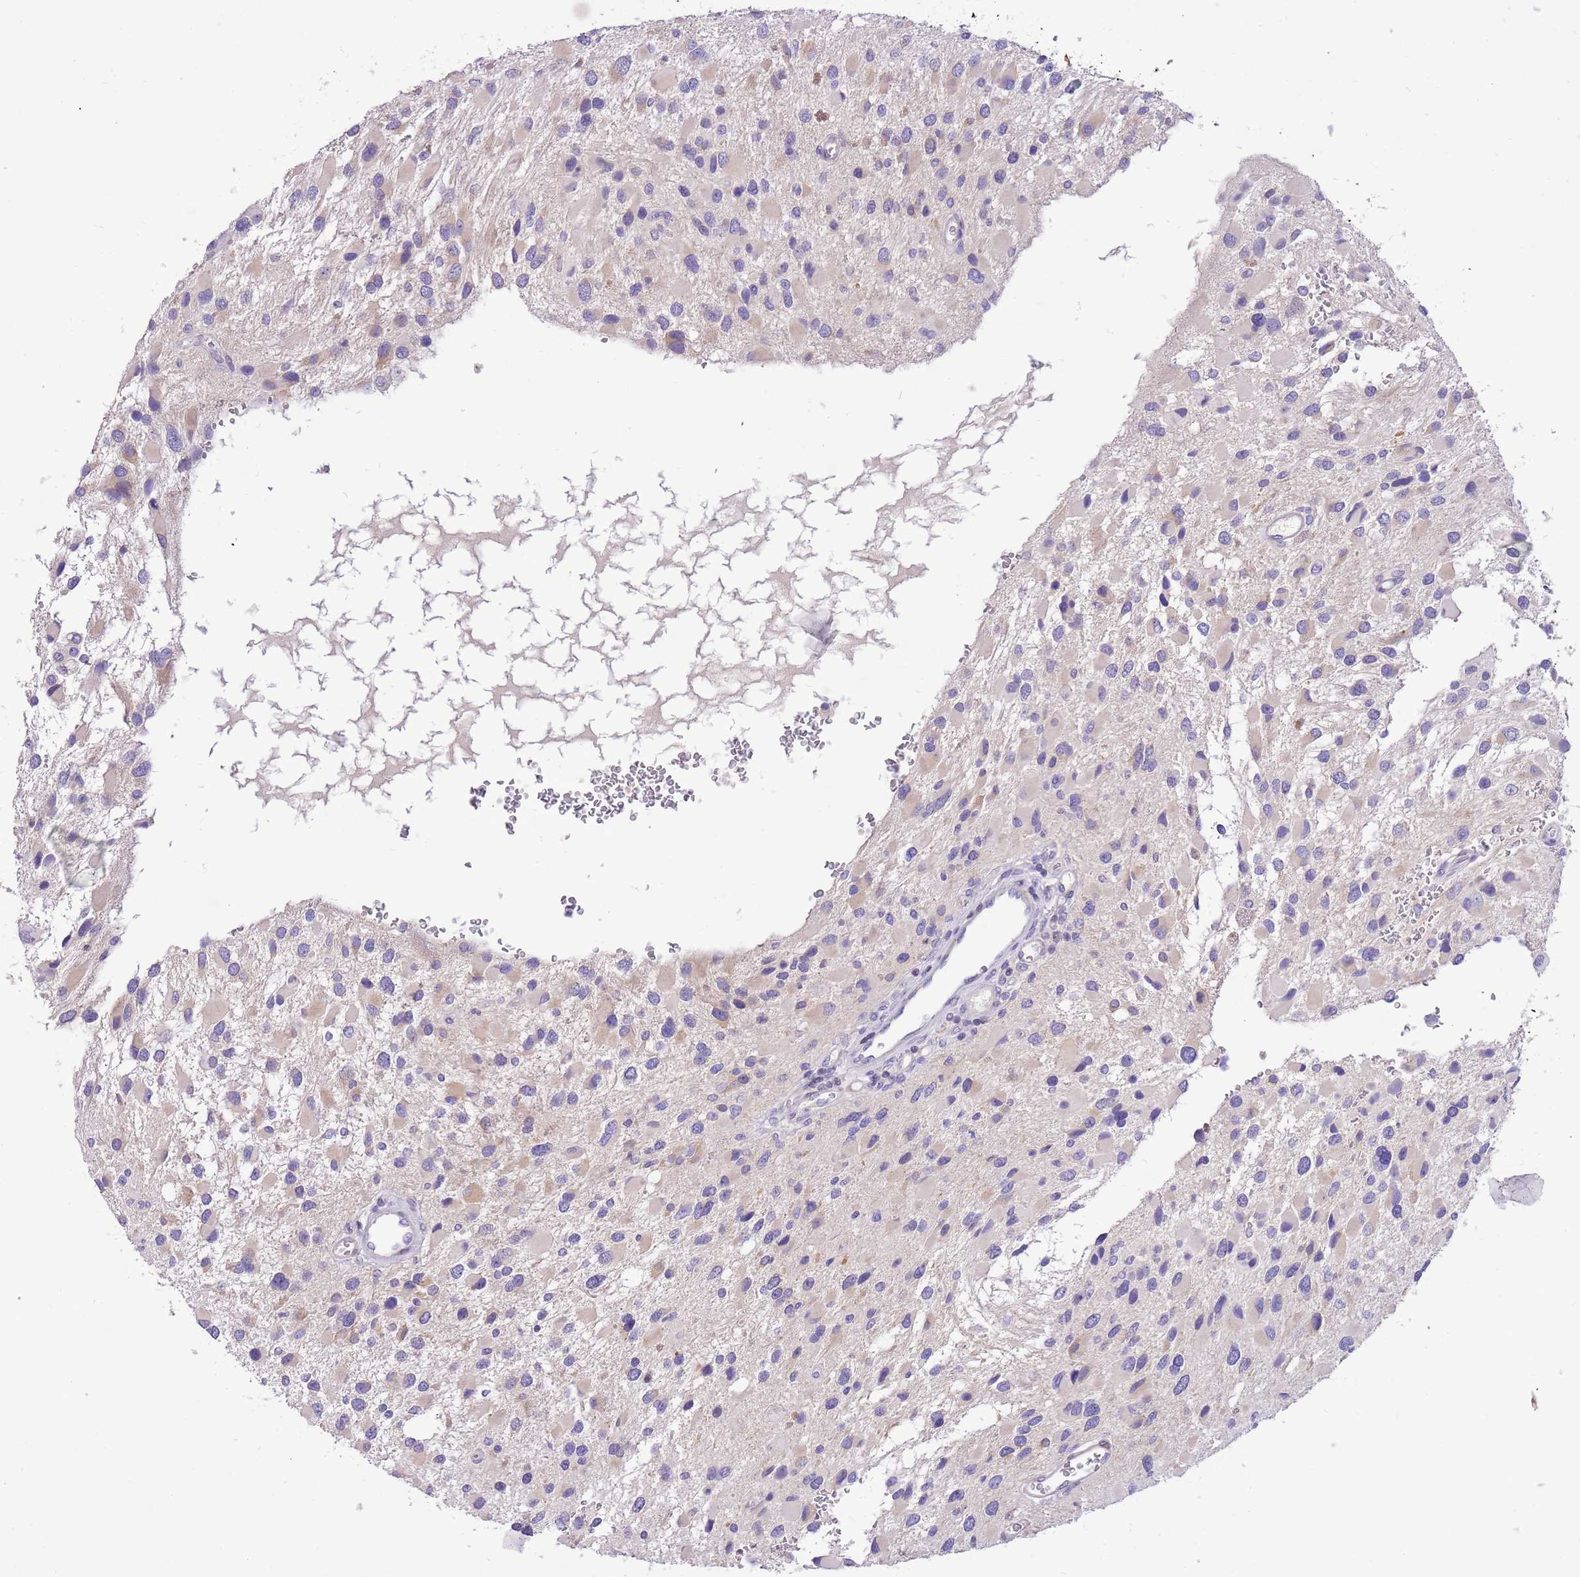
{"staining": {"intensity": "weak", "quantity": "<25%", "location": "cytoplasmic/membranous"}, "tissue": "glioma", "cell_type": "Tumor cells", "image_type": "cancer", "snomed": [{"axis": "morphology", "description": "Glioma, malignant, High grade"}, {"axis": "topography", "description": "Brain"}], "caption": "Protein analysis of malignant glioma (high-grade) displays no significant positivity in tumor cells.", "gene": "GLCE", "patient": {"sex": "male", "age": 53}}